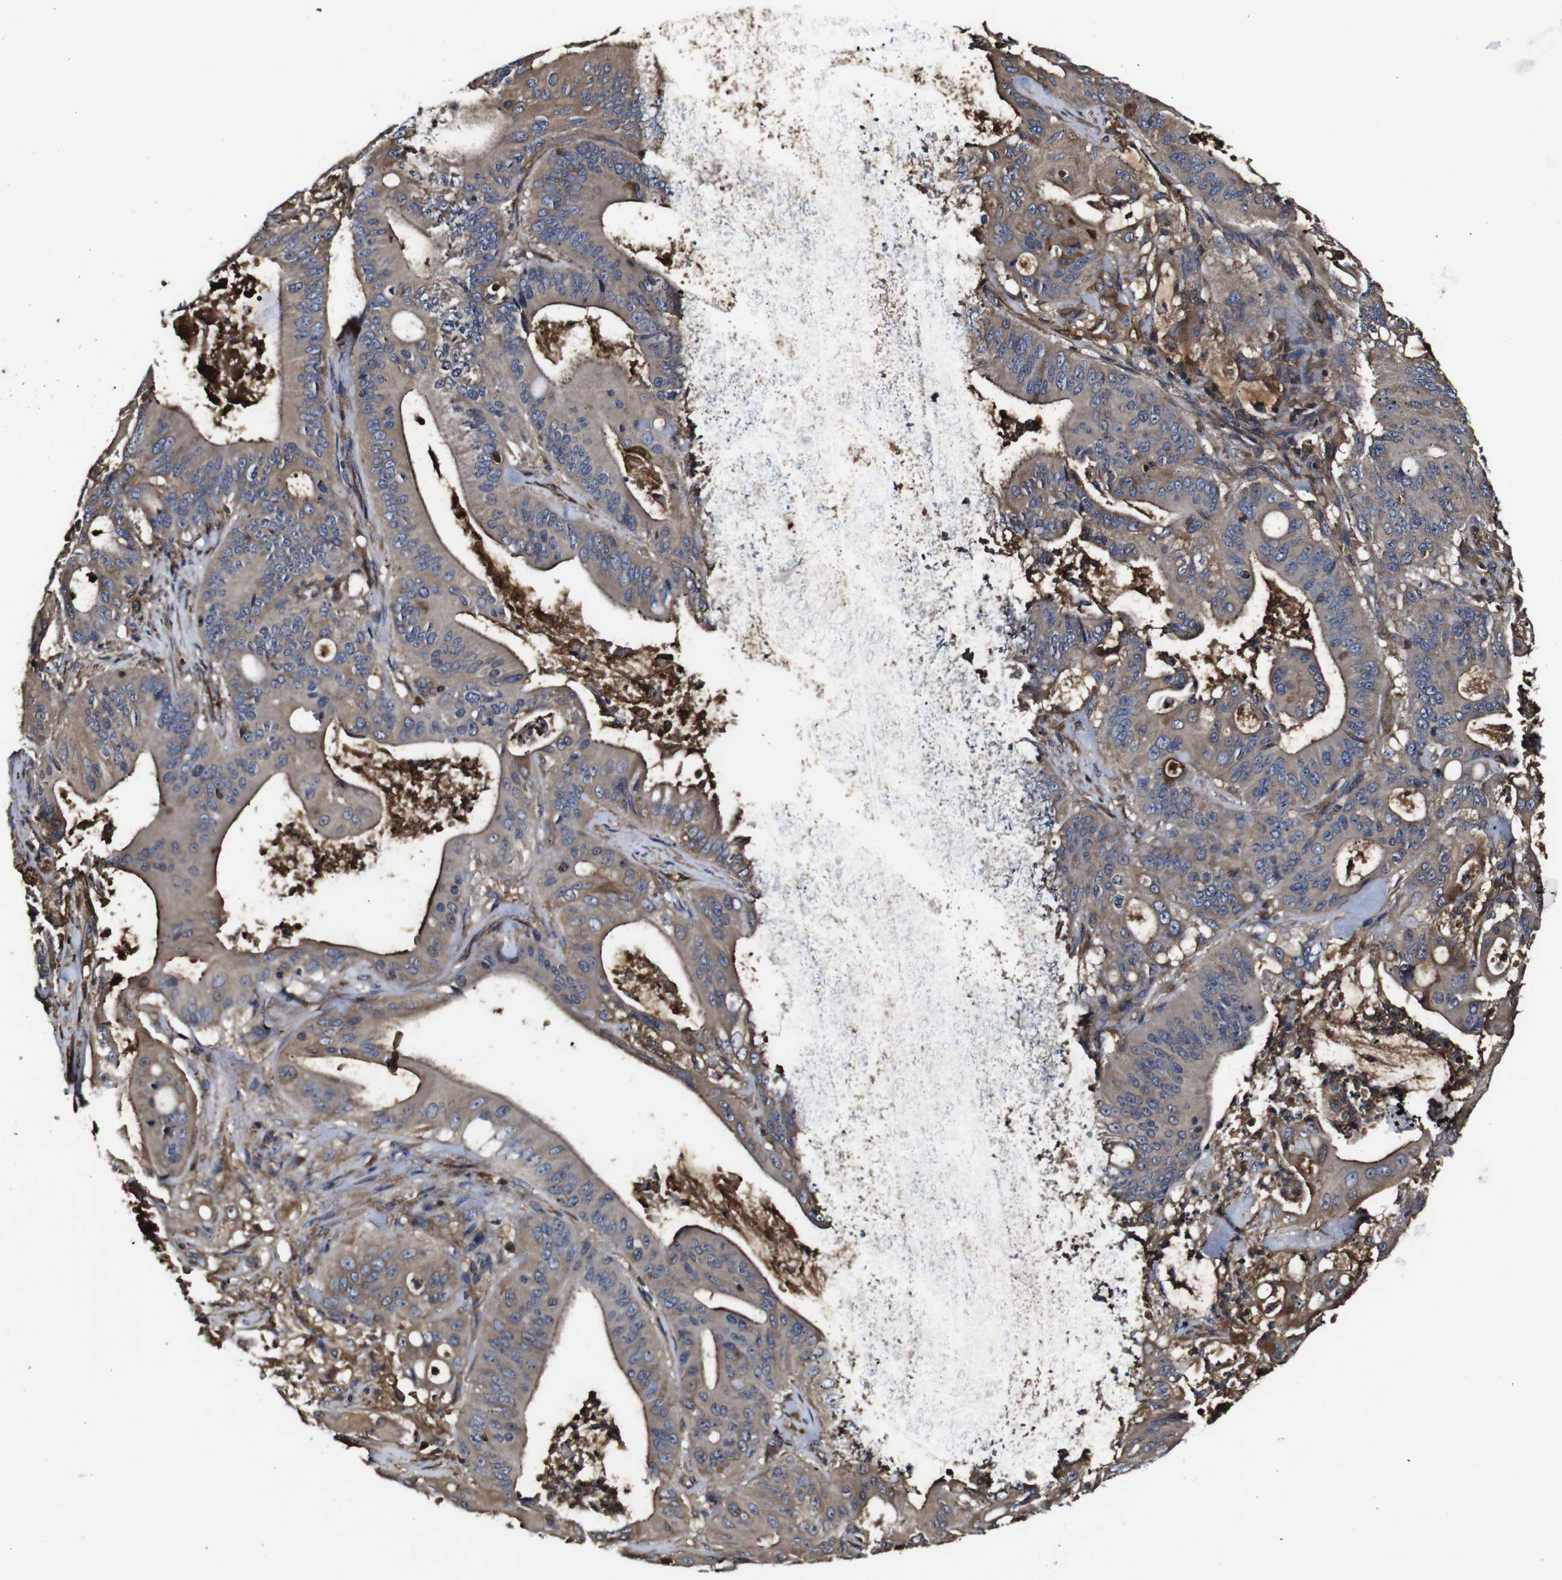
{"staining": {"intensity": "moderate", "quantity": "25%-75%", "location": "cytoplasmic/membranous"}, "tissue": "pancreatic cancer", "cell_type": "Tumor cells", "image_type": "cancer", "snomed": [{"axis": "morphology", "description": "Normal tissue, NOS"}, {"axis": "topography", "description": "Lymph node"}], "caption": "Immunohistochemical staining of human pancreatic cancer demonstrates medium levels of moderate cytoplasmic/membranous protein staining in about 25%-75% of tumor cells.", "gene": "MSN", "patient": {"sex": "male", "age": 62}}